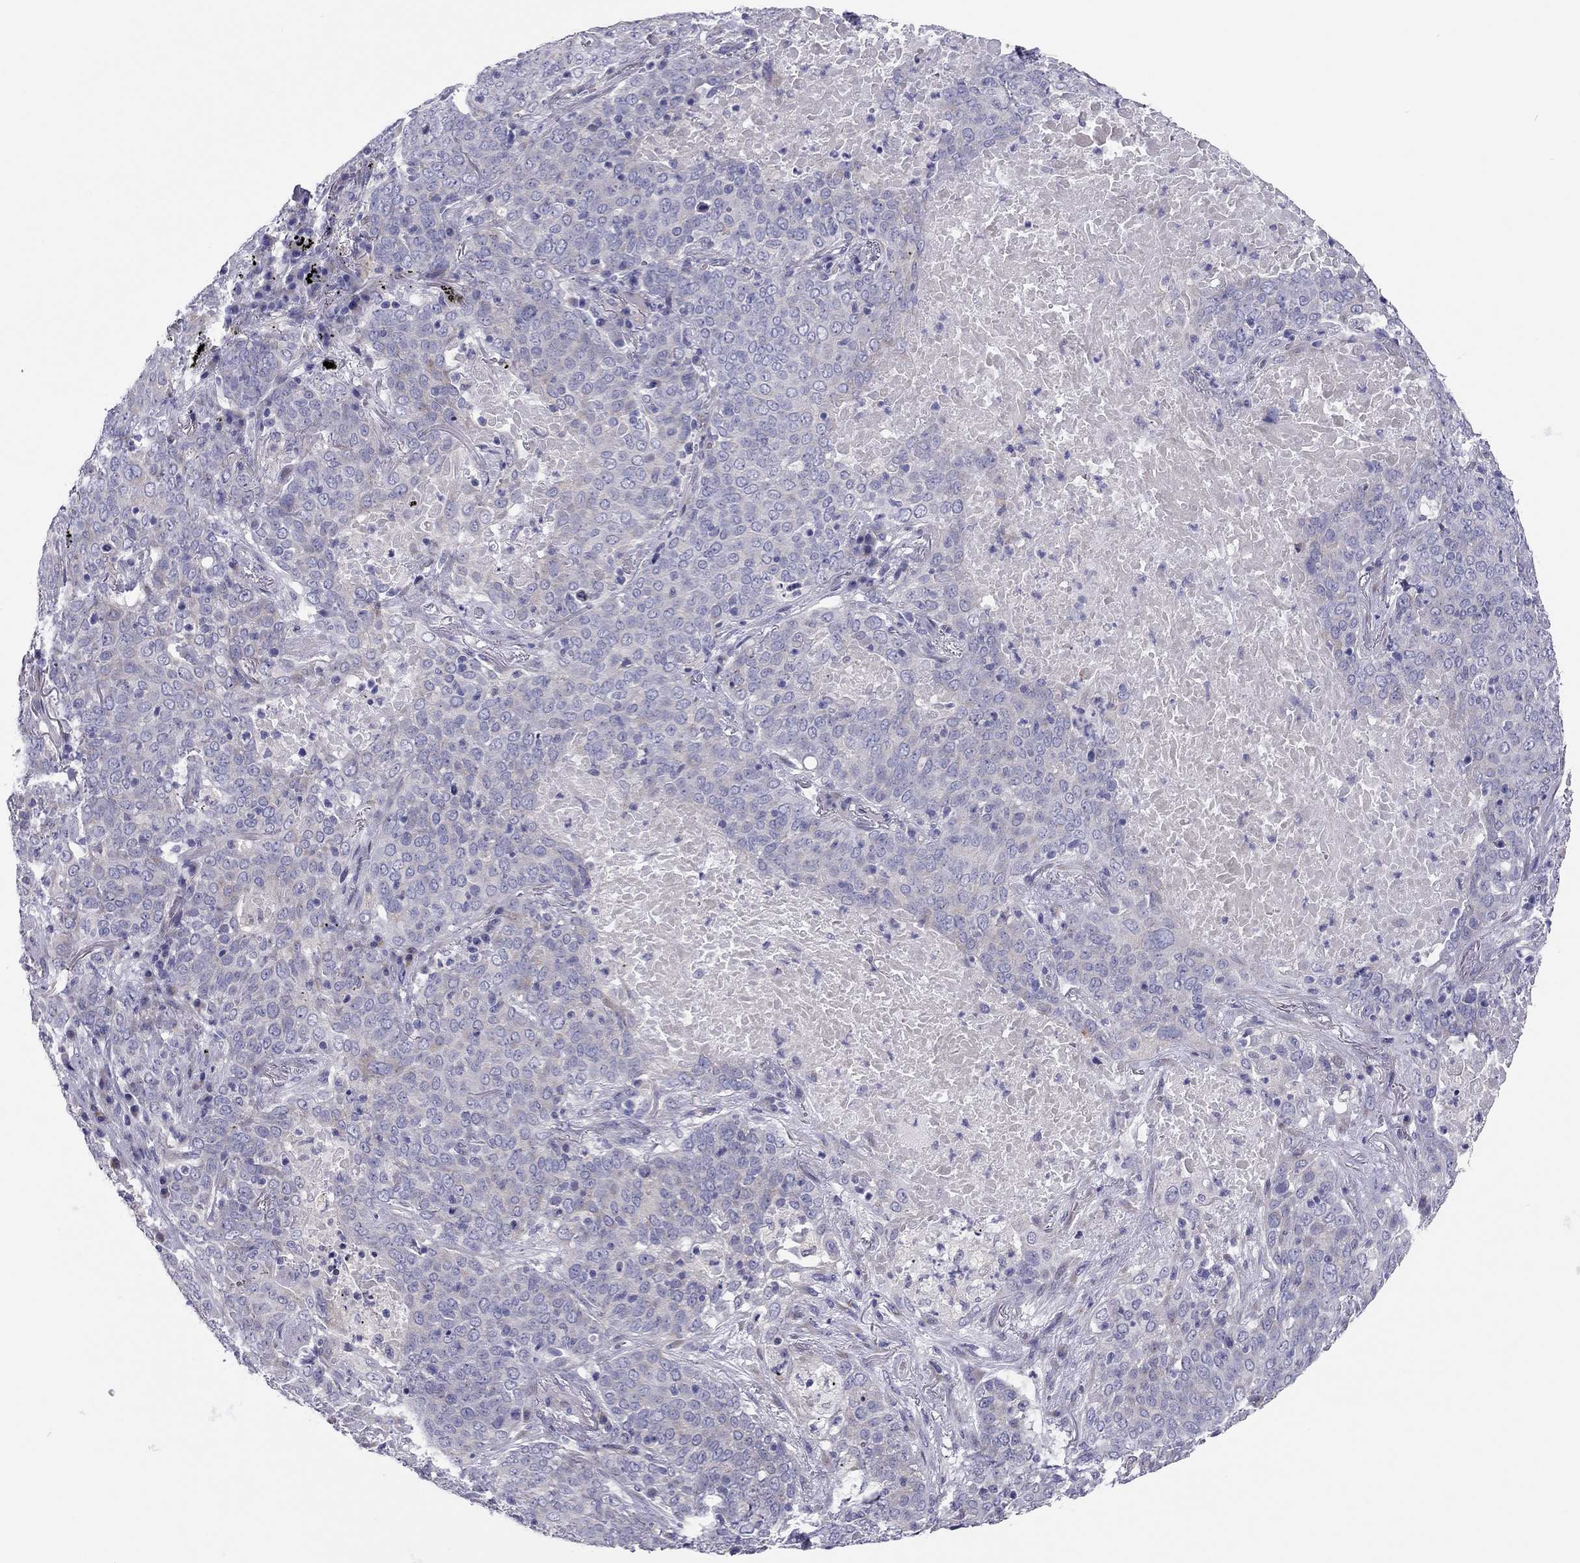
{"staining": {"intensity": "negative", "quantity": "none", "location": "none"}, "tissue": "lung cancer", "cell_type": "Tumor cells", "image_type": "cancer", "snomed": [{"axis": "morphology", "description": "Squamous cell carcinoma, NOS"}, {"axis": "topography", "description": "Lung"}], "caption": "Immunohistochemistry (IHC) image of neoplastic tissue: lung cancer (squamous cell carcinoma) stained with DAB (3,3'-diaminobenzidine) exhibits no significant protein positivity in tumor cells. (Stains: DAB immunohistochemistry with hematoxylin counter stain, Microscopy: brightfield microscopy at high magnification).", "gene": "SCARB1", "patient": {"sex": "male", "age": 82}}